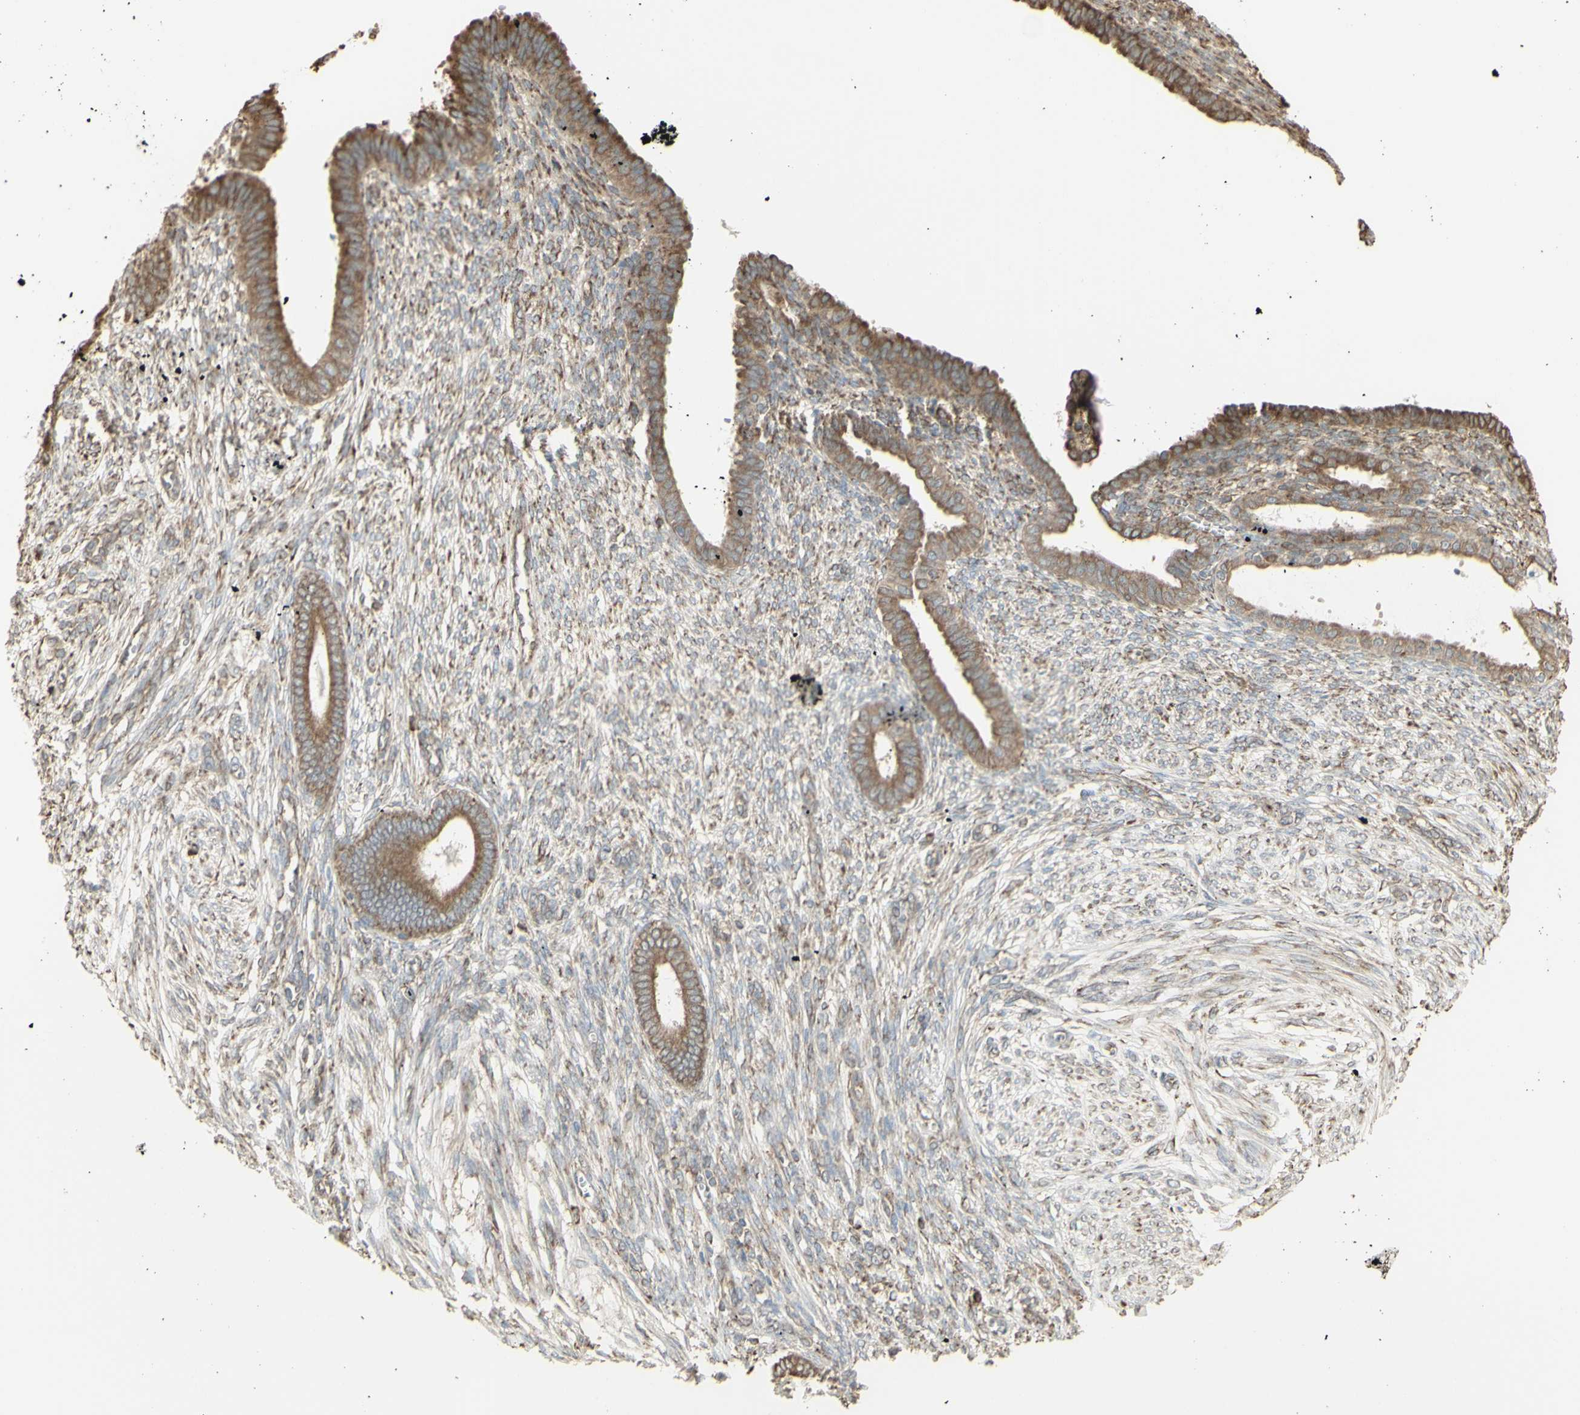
{"staining": {"intensity": "negative", "quantity": "none", "location": "none"}, "tissue": "endometrium", "cell_type": "Cells in endometrial stroma", "image_type": "normal", "snomed": [{"axis": "morphology", "description": "Normal tissue, NOS"}, {"axis": "topography", "description": "Endometrium"}], "caption": "The micrograph displays no staining of cells in endometrial stroma in benign endometrium.", "gene": "EEF1B2", "patient": {"sex": "female", "age": 72}}